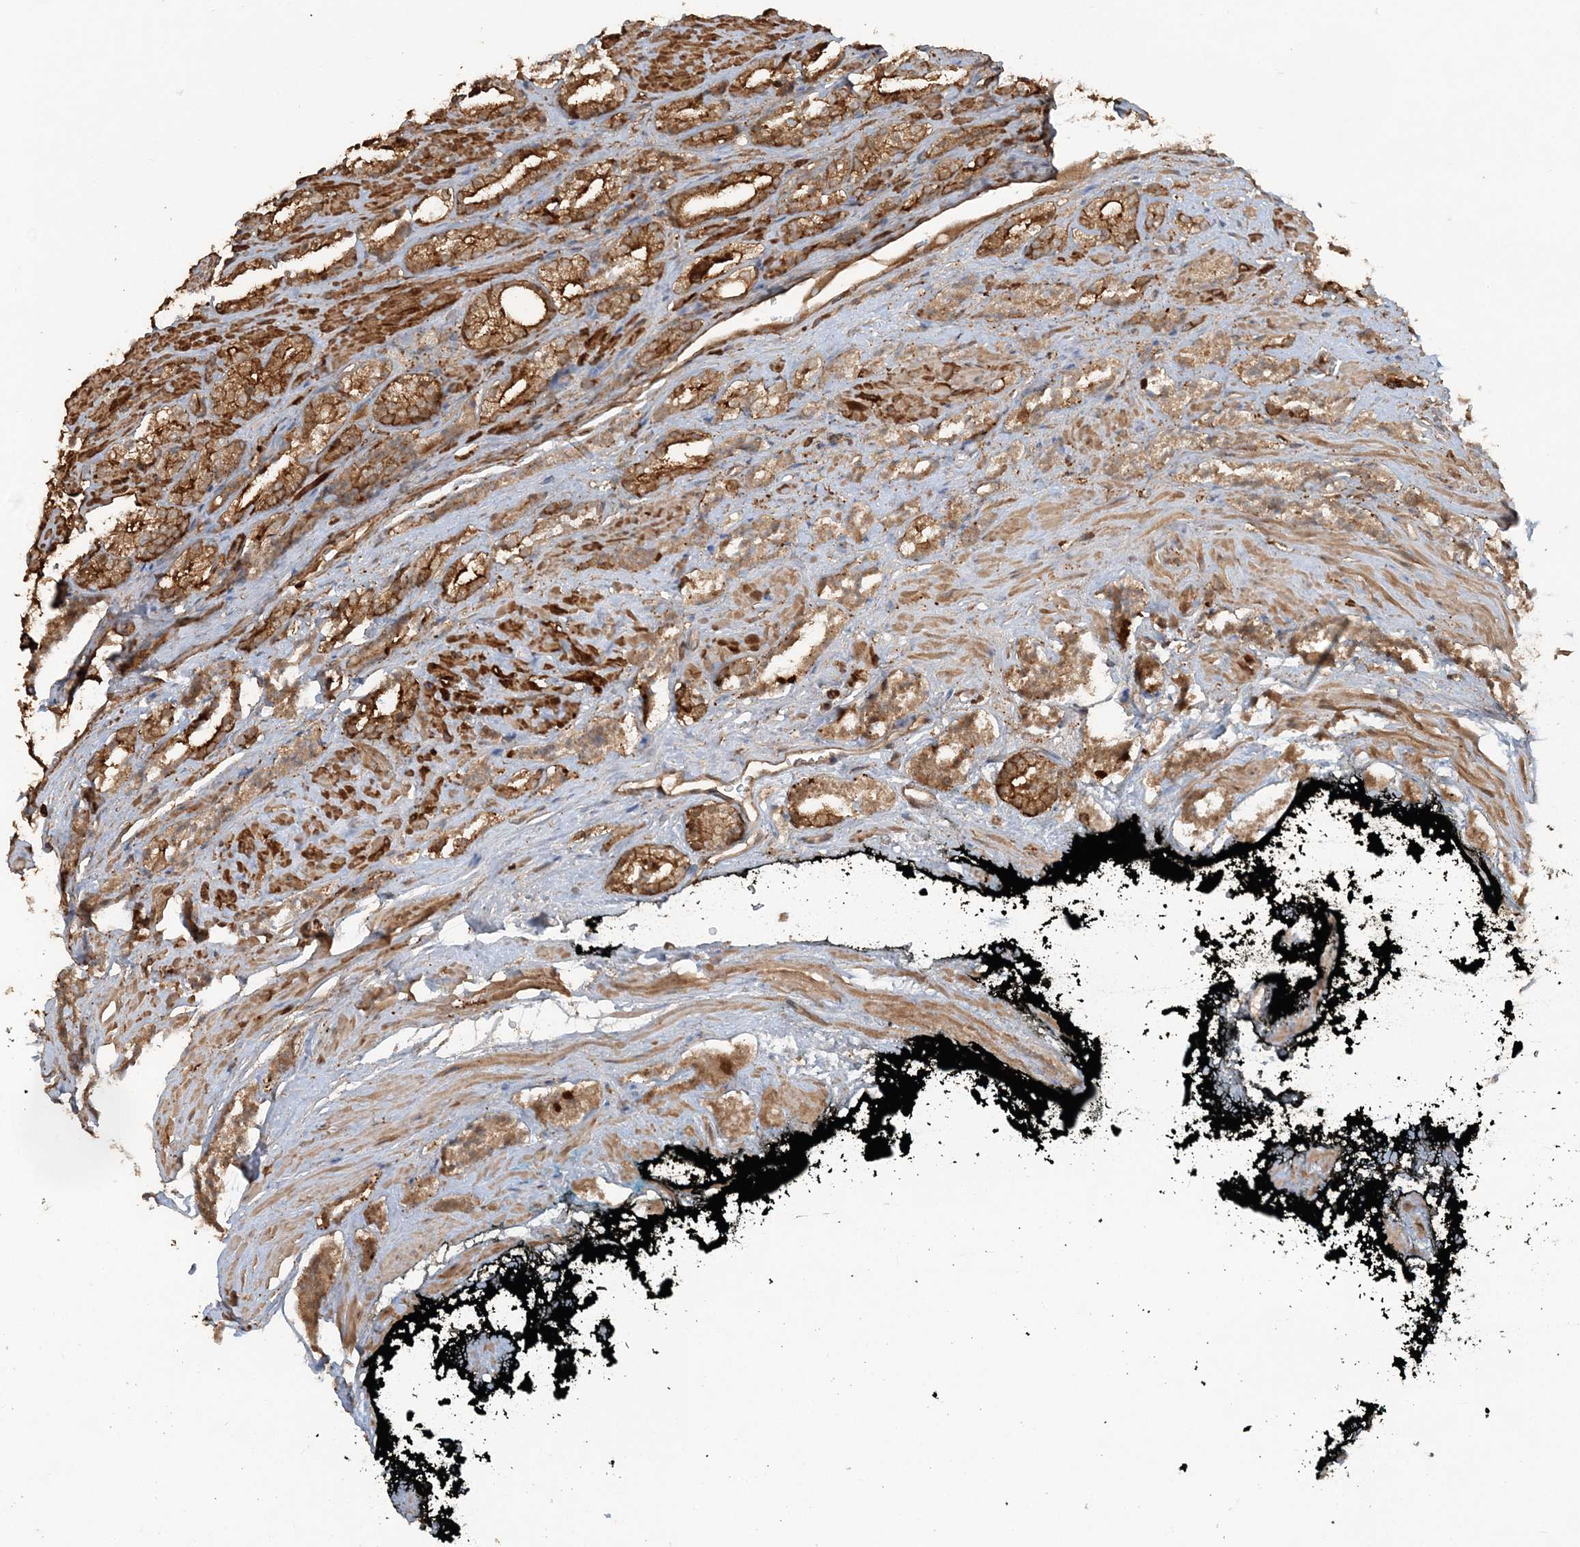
{"staining": {"intensity": "strong", "quantity": ">75%", "location": "cytoplasmic/membranous"}, "tissue": "prostate cancer", "cell_type": "Tumor cells", "image_type": "cancer", "snomed": [{"axis": "morphology", "description": "Adenocarcinoma, High grade"}, {"axis": "topography", "description": "Prostate"}], "caption": "Prostate cancer (adenocarcinoma (high-grade)) stained with DAB (3,3'-diaminobenzidine) IHC demonstrates high levels of strong cytoplasmic/membranous positivity in about >75% of tumor cells. Immunohistochemistry stains the protein of interest in brown and the nuclei are stained blue.", "gene": "DSTN", "patient": {"sex": "male", "age": 71}}